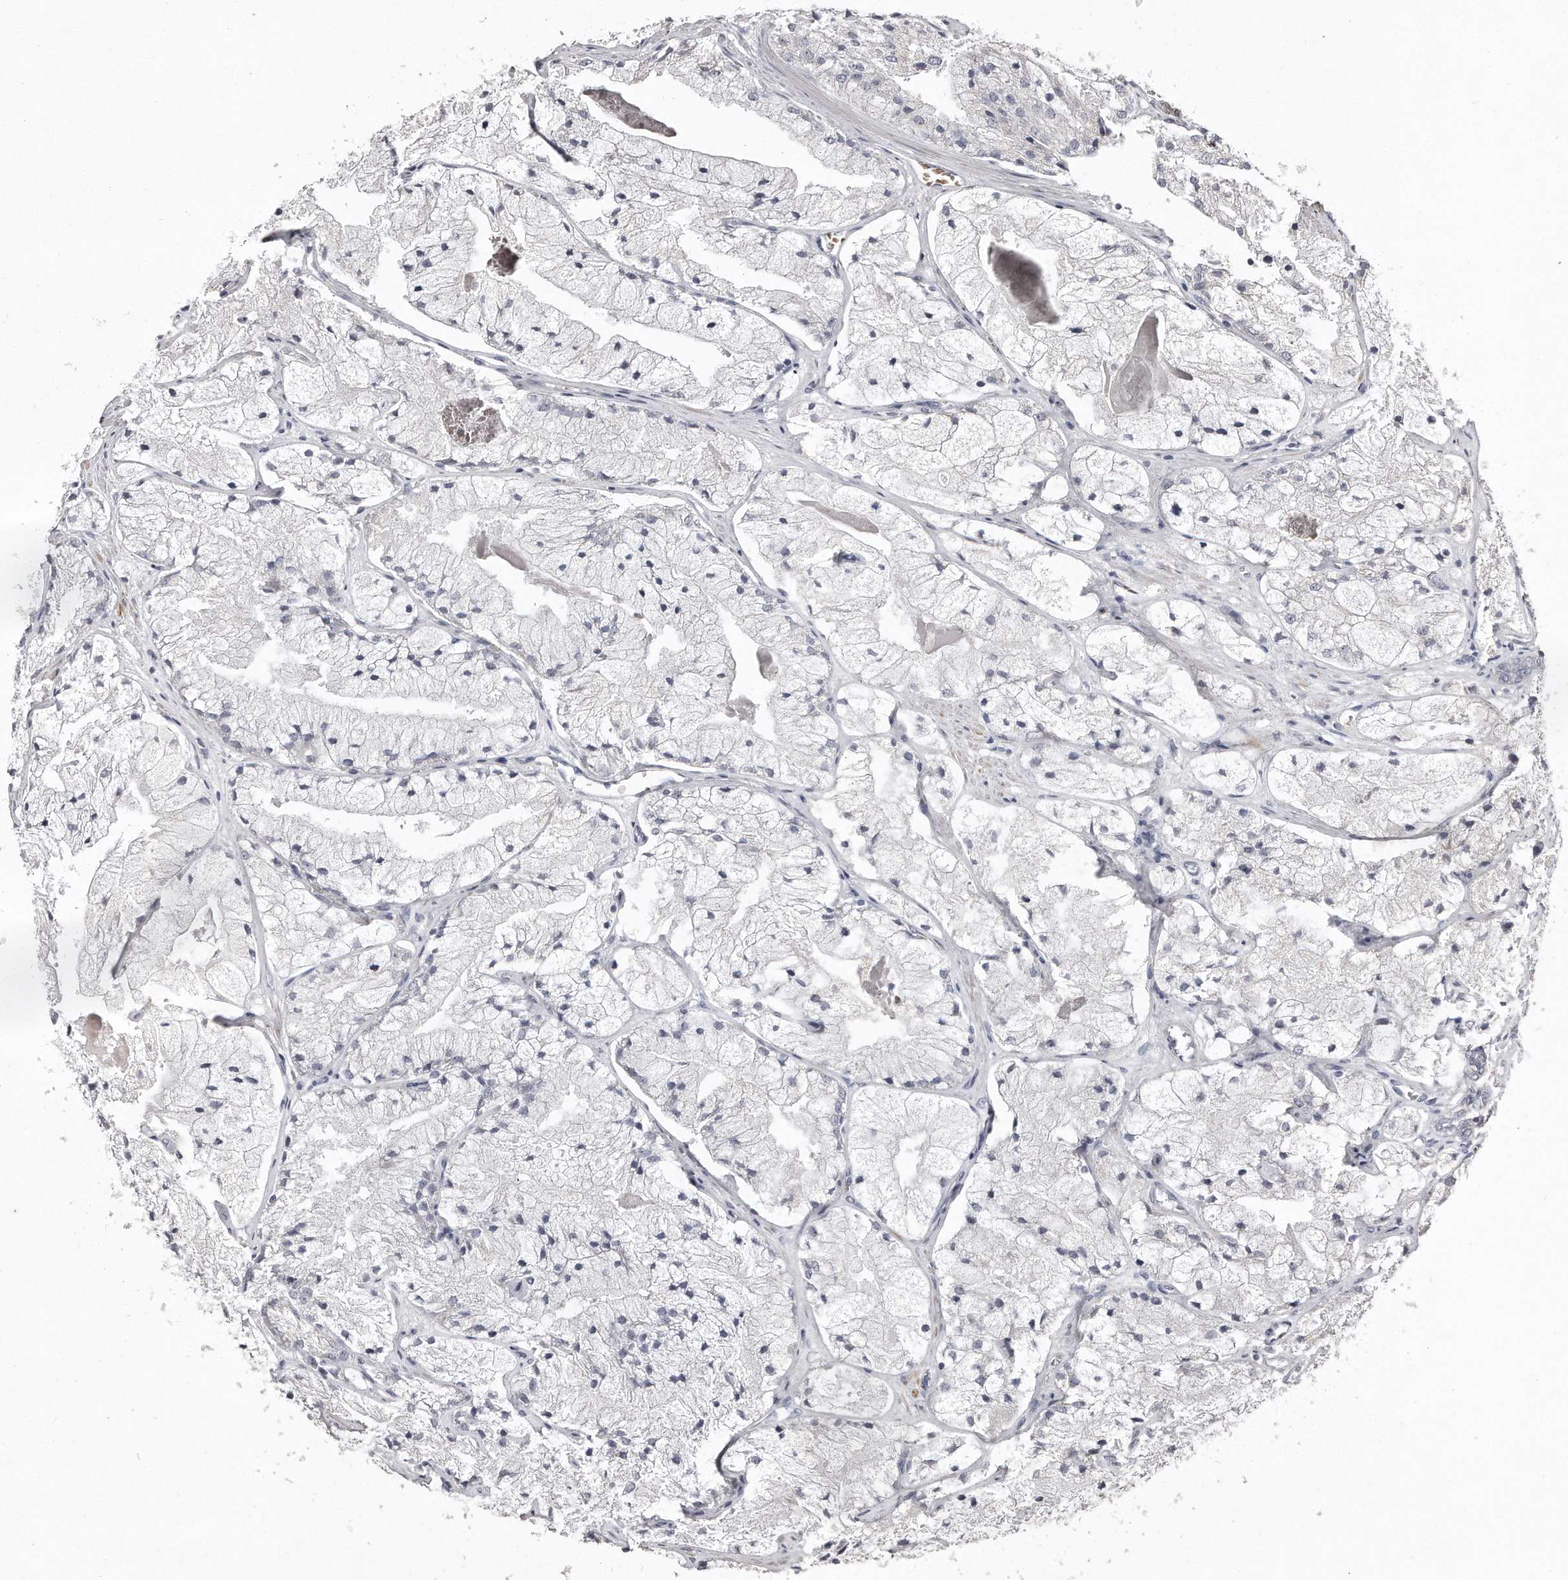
{"staining": {"intensity": "negative", "quantity": "none", "location": "none"}, "tissue": "prostate cancer", "cell_type": "Tumor cells", "image_type": "cancer", "snomed": [{"axis": "morphology", "description": "Adenocarcinoma, High grade"}, {"axis": "topography", "description": "Prostate"}], "caption": "Tumor cells show no significant staining in prostate cancer. The staining is performed using DAB (3,3'-diaminobenzidine) brown chromogen with nuclei counter-stained in using hematoxylin.", "gene": "TECR", "patient": {"sex": "male", "age": 50}}